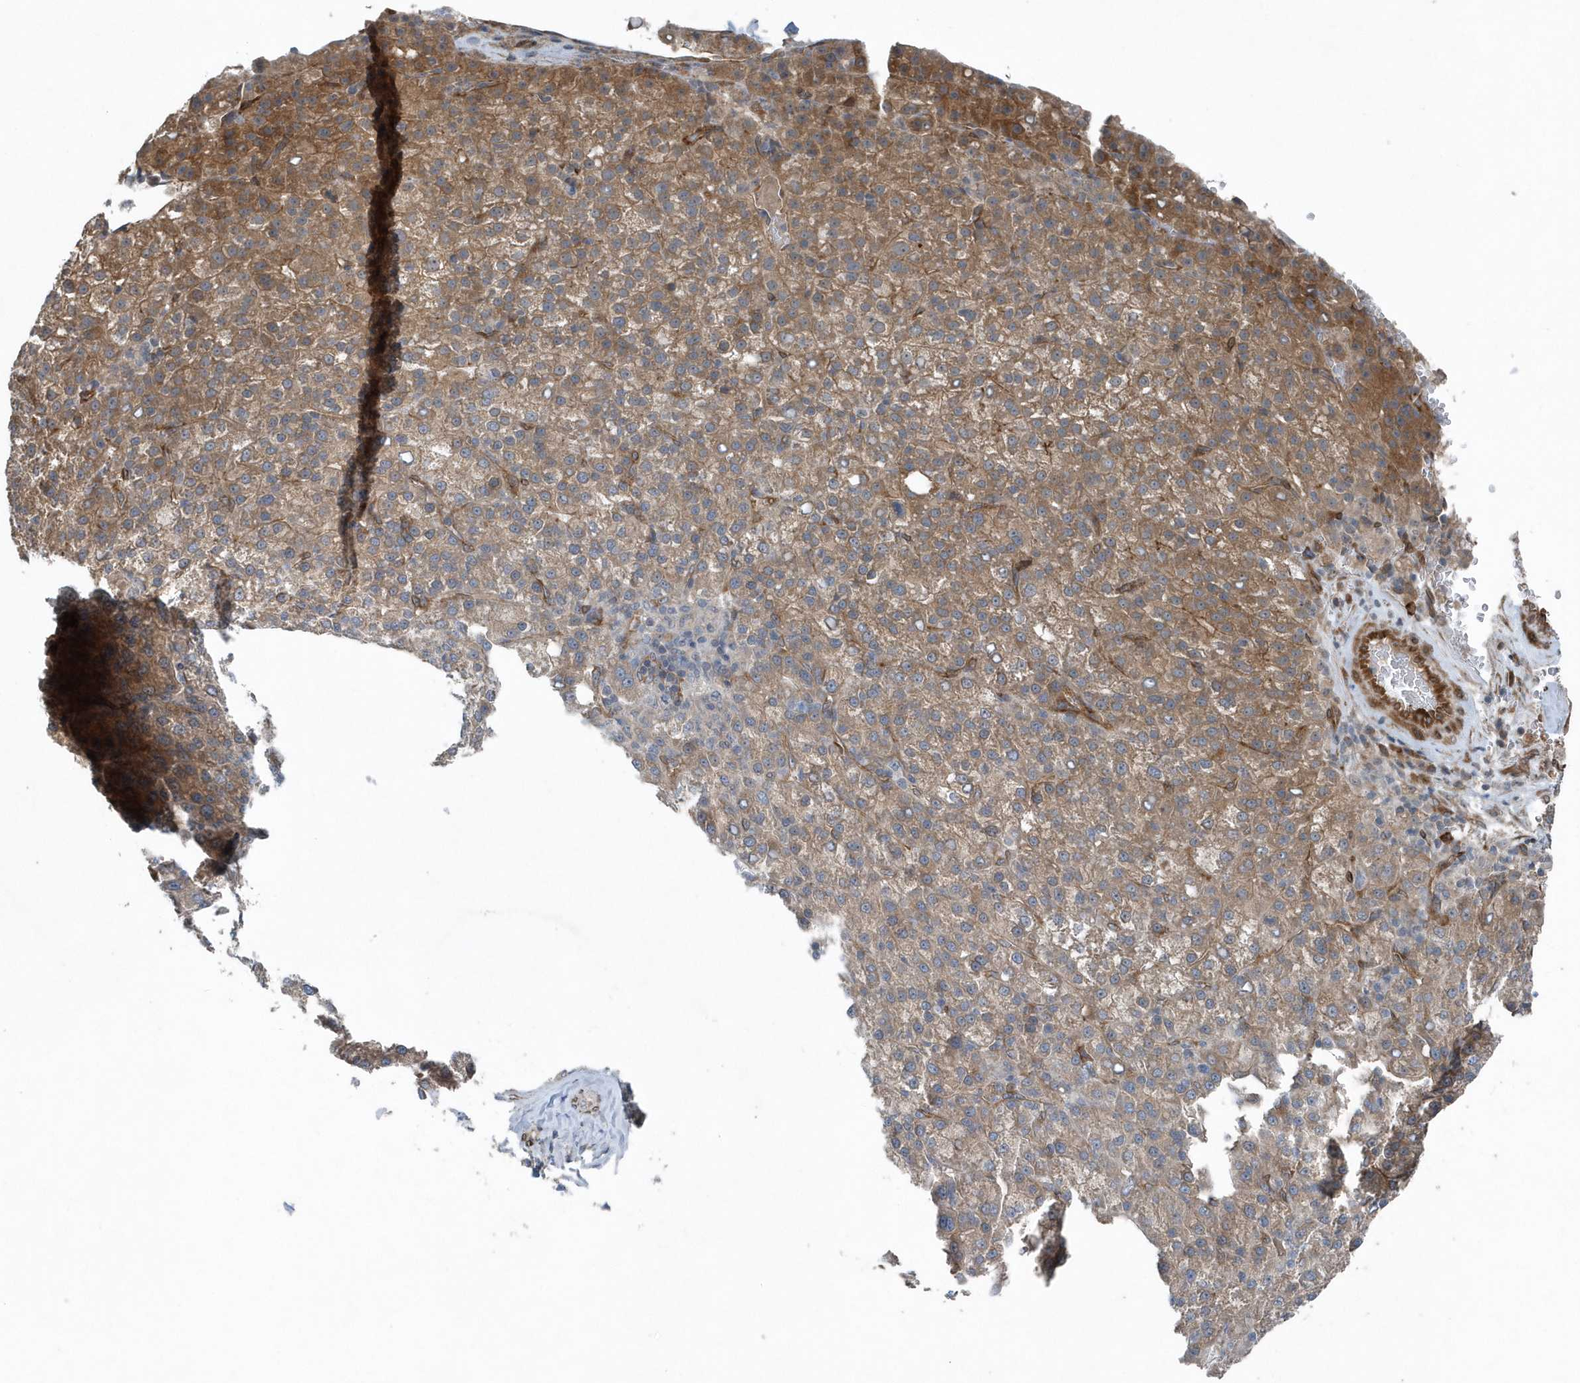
{"staining": {"intensity": "moderate", "quantity": ">75%", "location": "cytoplasmic/membranous"}, "tissue": "liver cancer", "cell_type": "Tumor cells", "image_type": "cancer", "snomed": [{"axis": "morphology", "description": "Carcinoma, Hepatocellular, NOS"}, {"axis": "topography", "description": "Liver"}], "caption": "The histopathology image displays immunohistochemical staining of liver cancer. There is moderate cytoplasmic/membranous positivity is present in approximately >75% of tumor cells. (brown staining indicates protein expression, while blue staining denotes nuclei).", "gene": "MCC", "patient": {"sex": "female", "age": 58}}